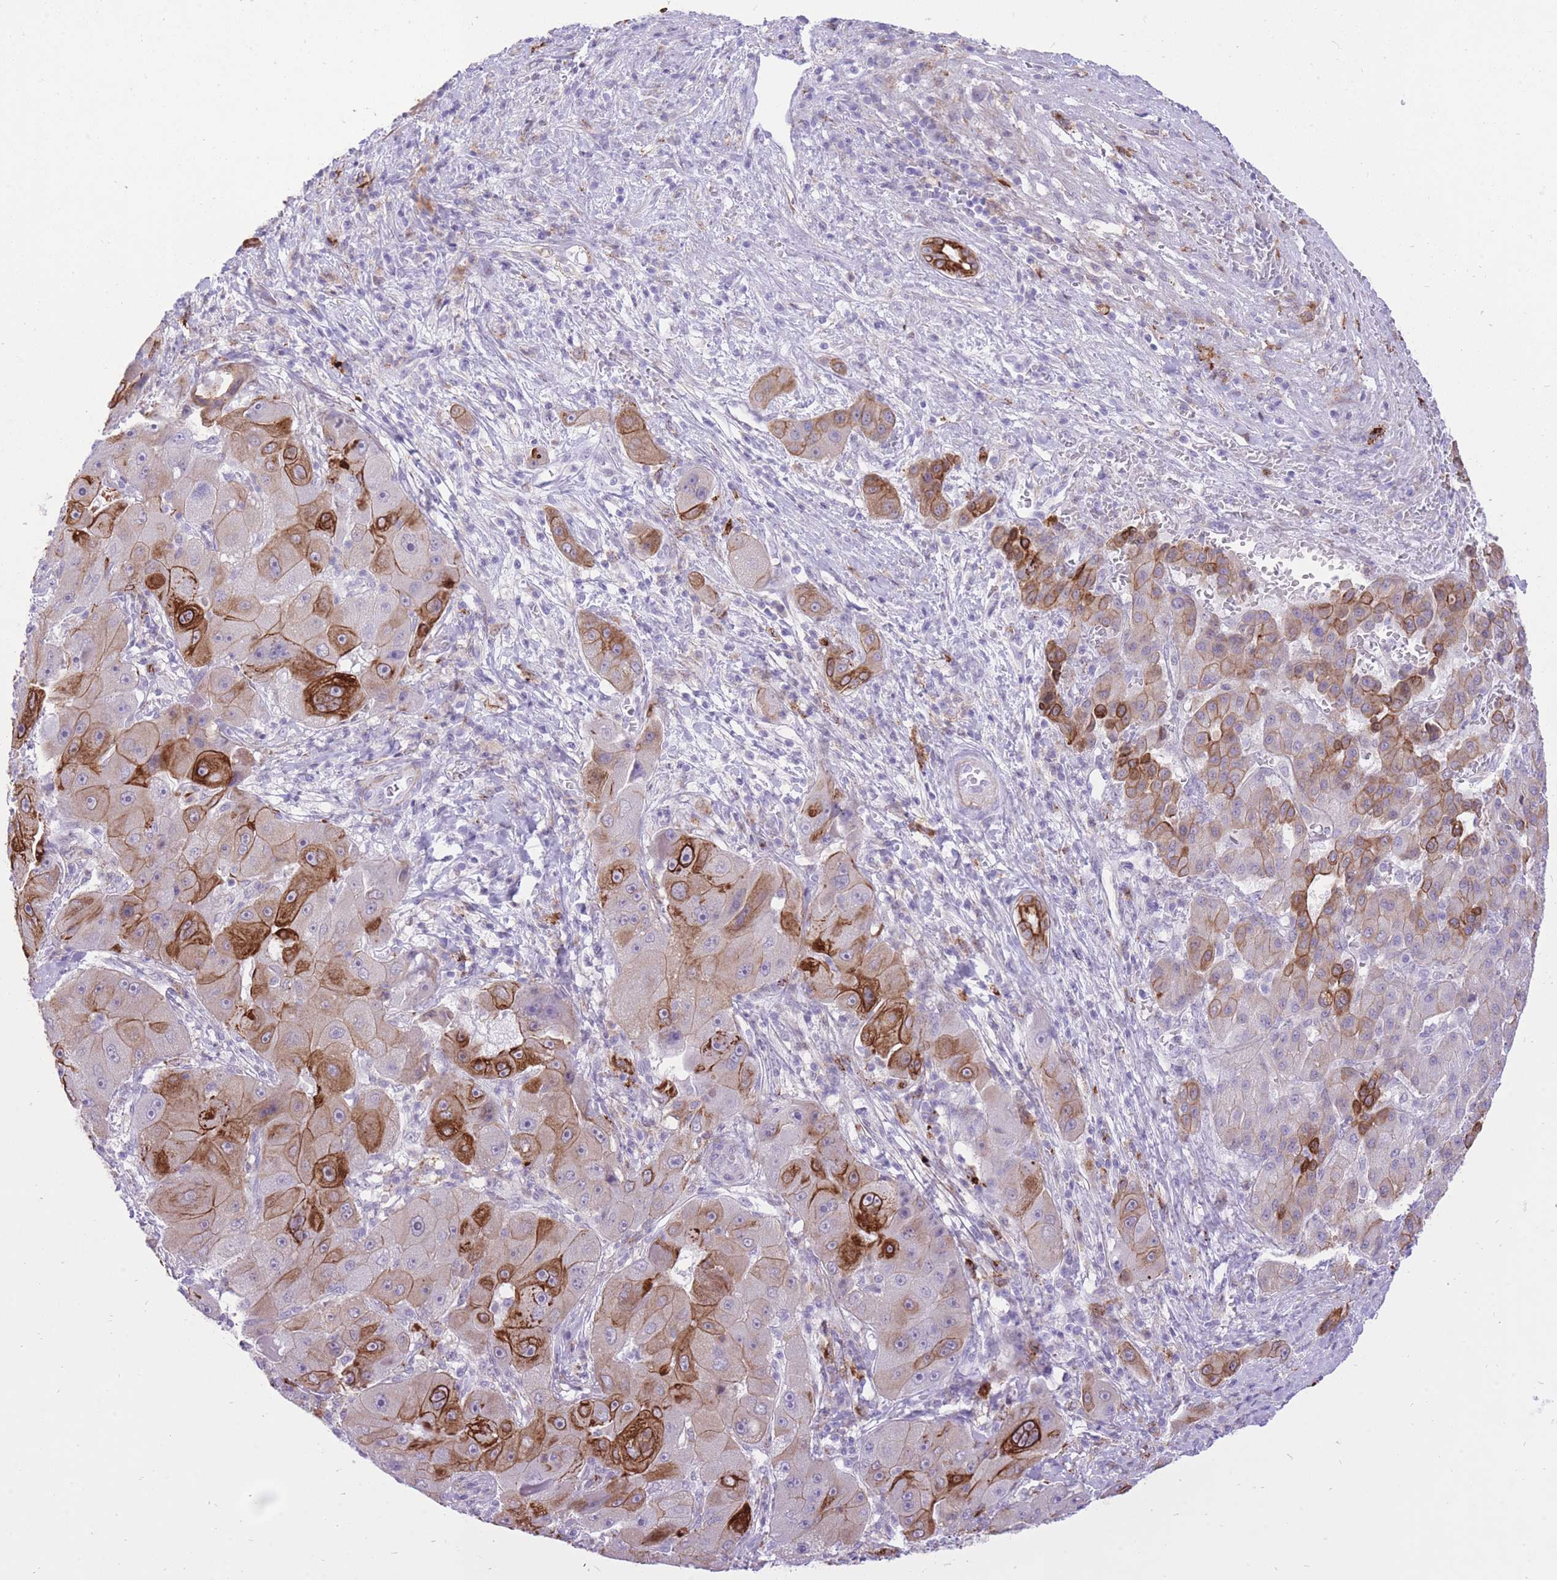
{"staining": {"intensity": "strong", "quantity": "<25%", "location": "cytoplasmic/membranous"}, "tissue": "liver cancer", "cell_type": "Tumor cells", "image_type": "cancer", "snomed": [{"axis": "morphology", "description": "Carcinoma, Hepatocellular, NOS"}, {"axis": "topography", "description": "Liver"}], "caption": "Tumor cells display medium levels of strong cytoplasmic/membranous staining in approximately <25% of cells in human liver cancer.", "gene": "MEIS3", "patient": {"sex": "male", "age": 76}}